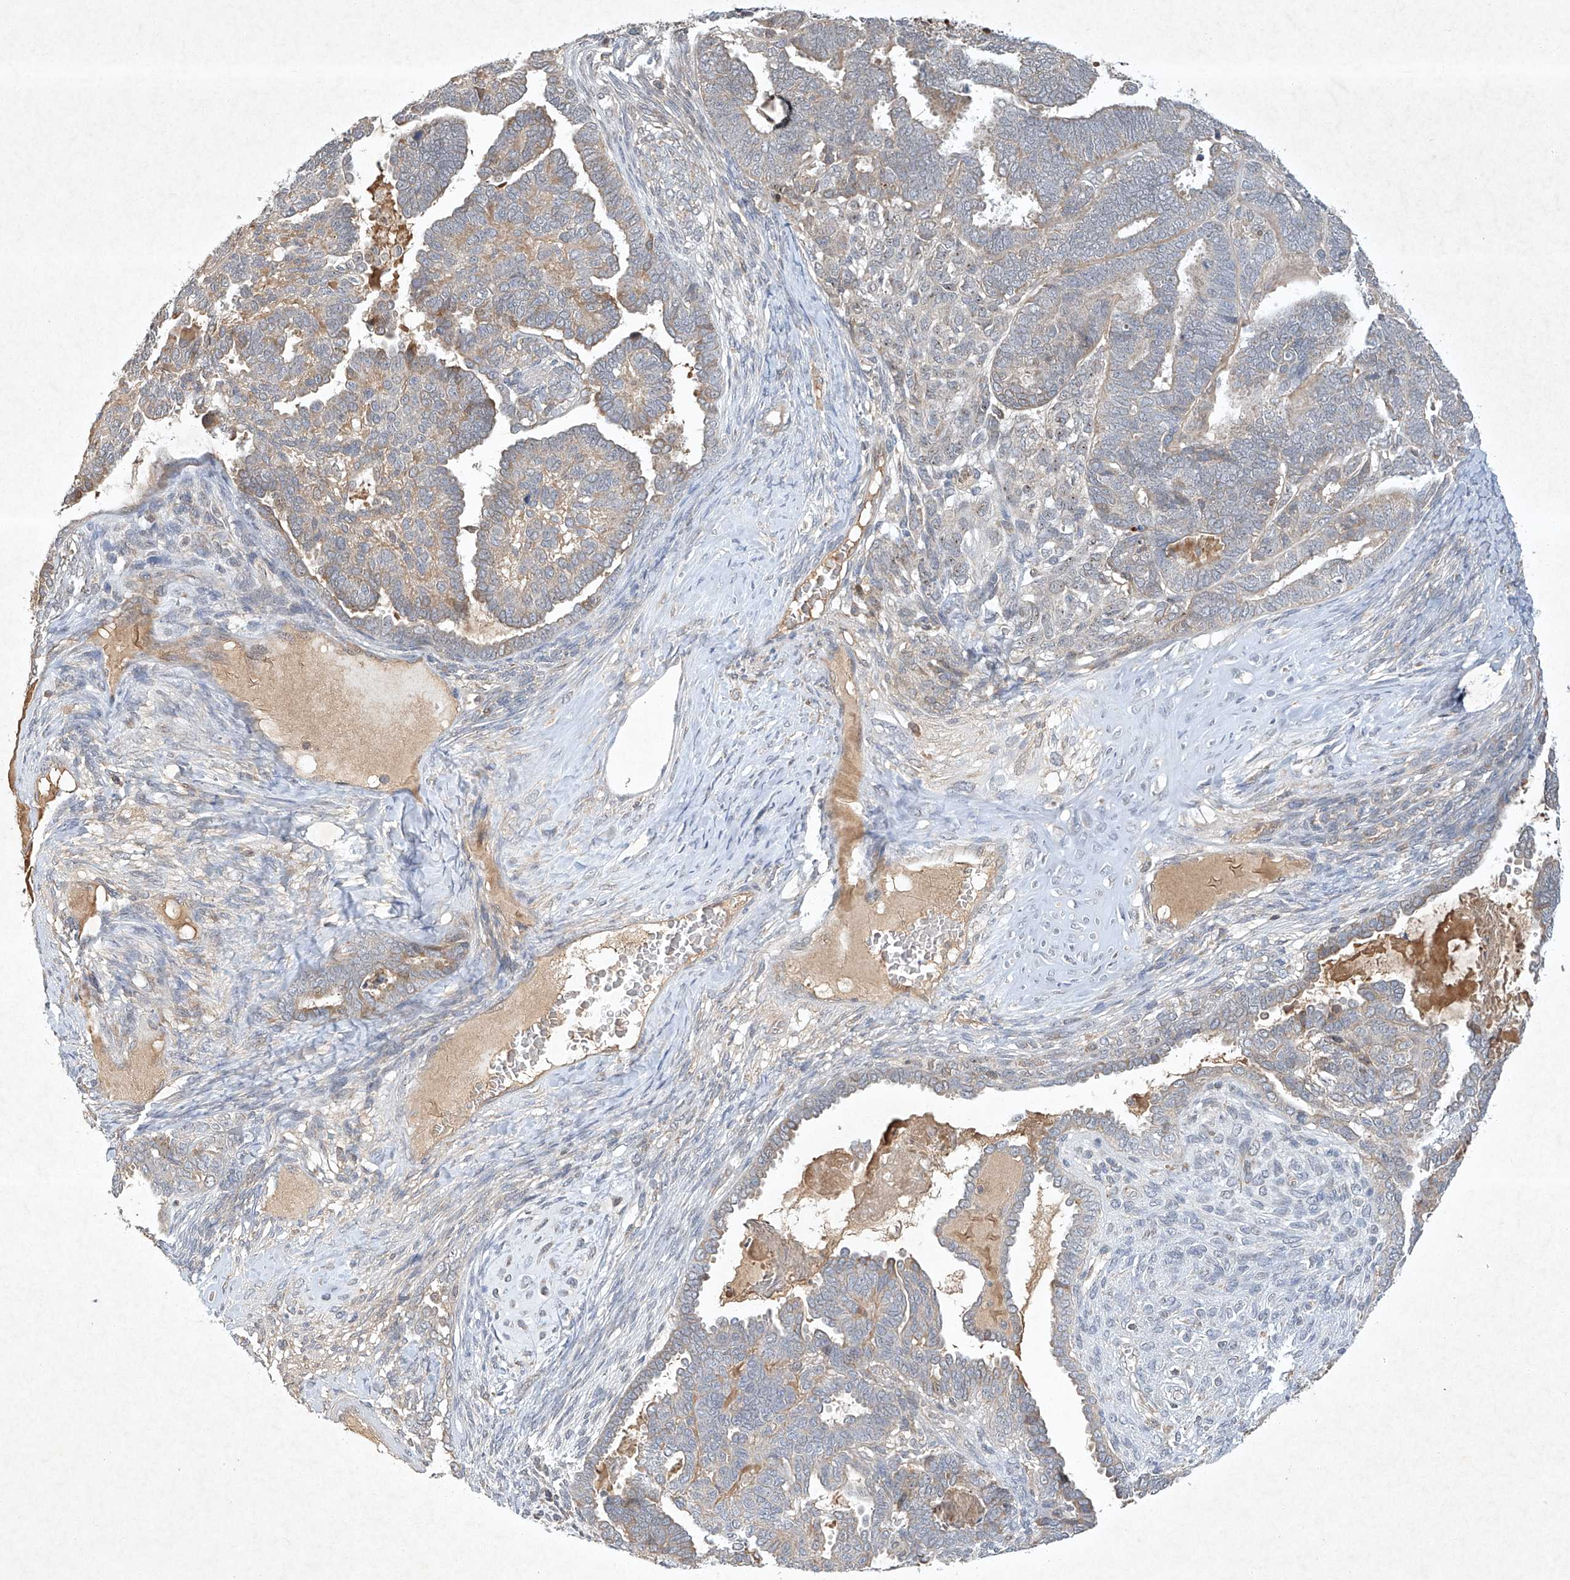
{"staining": {"intensity": "weak", "quantity": "25%-75%", "location": "cytoplasmic/membranous"}, "tissue": "endometrial cancer", "cell_type": "Tumor cells", "image_type": "cancer", "snomed": [{"axis": "morphology", "description": "Neoplasm, malignant, NOS"}, {"axis": "topography", "description": "Endometrium"}], "caption": "Weak cytoplasmic/membranous protein positivity is appreciated in about 25%-75% of tumor cells in endometrial malignant neoplasm. Immunohistochemistry (ihc) stains the protein of interest in brown and the nuclei are stained blue.", "gene": "BTRC", "patient": {"sex": "female", "age": 74}}